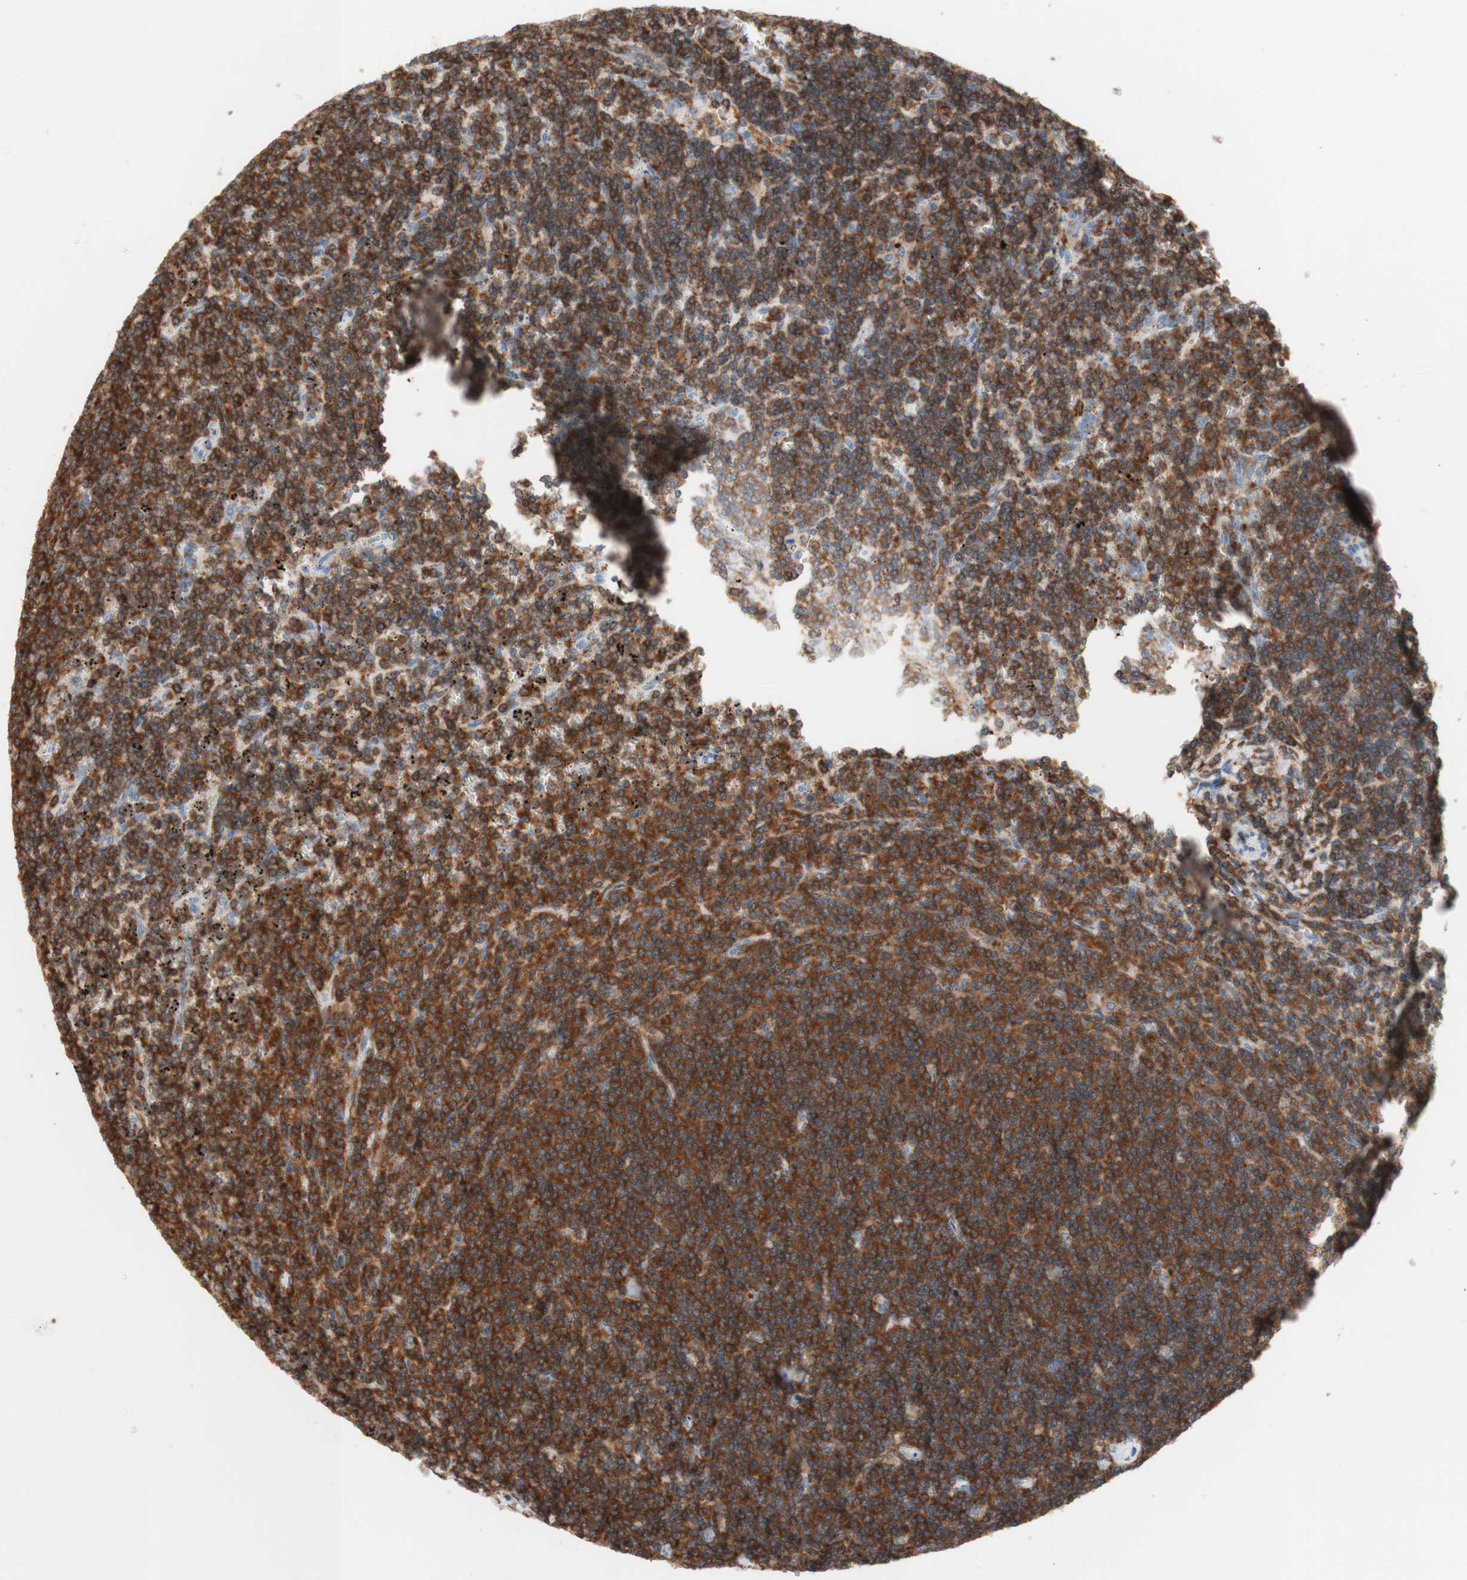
{"staining": {"intensity": "strong", "quantity": ">75%", "location": "cytoplasmic/membranous"}, "tissue": "lymphoma", "cell_type": "Tumor cells", "image_type": "cancer", "snomed": [{"axis": "morphology", "description": "Malignant lymphoma, non-Hodgkin's type, Low grade"}, {"axis": "topography", "description": "Spleen"}], "caption": "There is high levels of strong cytoplasmic/membranous staining in tumor cells of lymphoma, as demonstrated by immunohistochemical staining (brown color).", "gene": "SPINK6", "patient": {"sex": "female", "age": 50}}